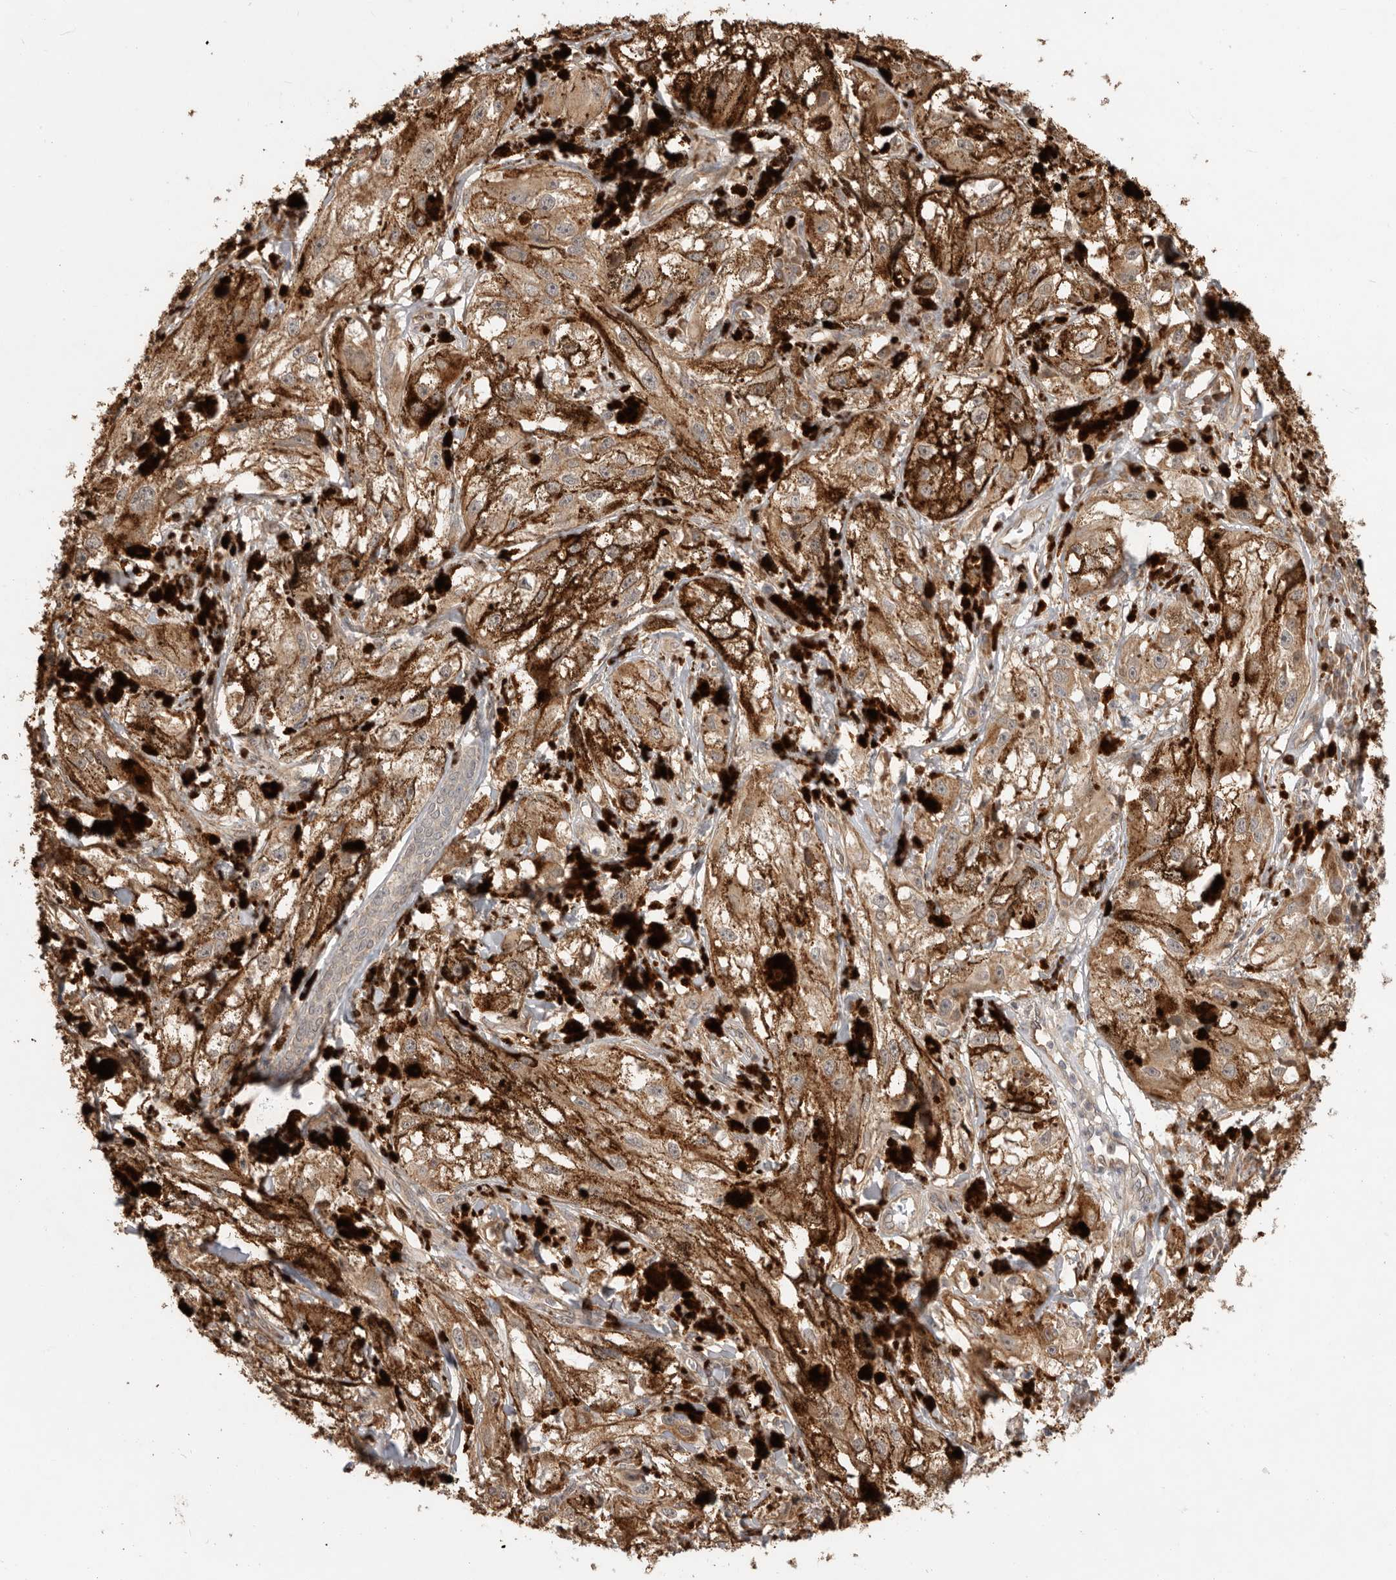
{"staining": {"intensity": "weak", "quantity": ">75%", "location": "cytoplasmic/membranous"}, "tissue": "melanoma", "cell_type": "Tumor cells", "image_type": "cancer", "snomed": [{"axis": "morphology", "description": "Malignant melanoma, NOS"}, {"axis": "topography", "description": "Skin"}], "caption": "The image exhibits a brown stain indicating the presence of a protein in the cytoplasmic/membranous of tumor cells in melanoma. (Brightfield microscopy of DAB IHC at high magnification).", "gene": "DPH7", "patient": {"sex": "male", "age": 88}}